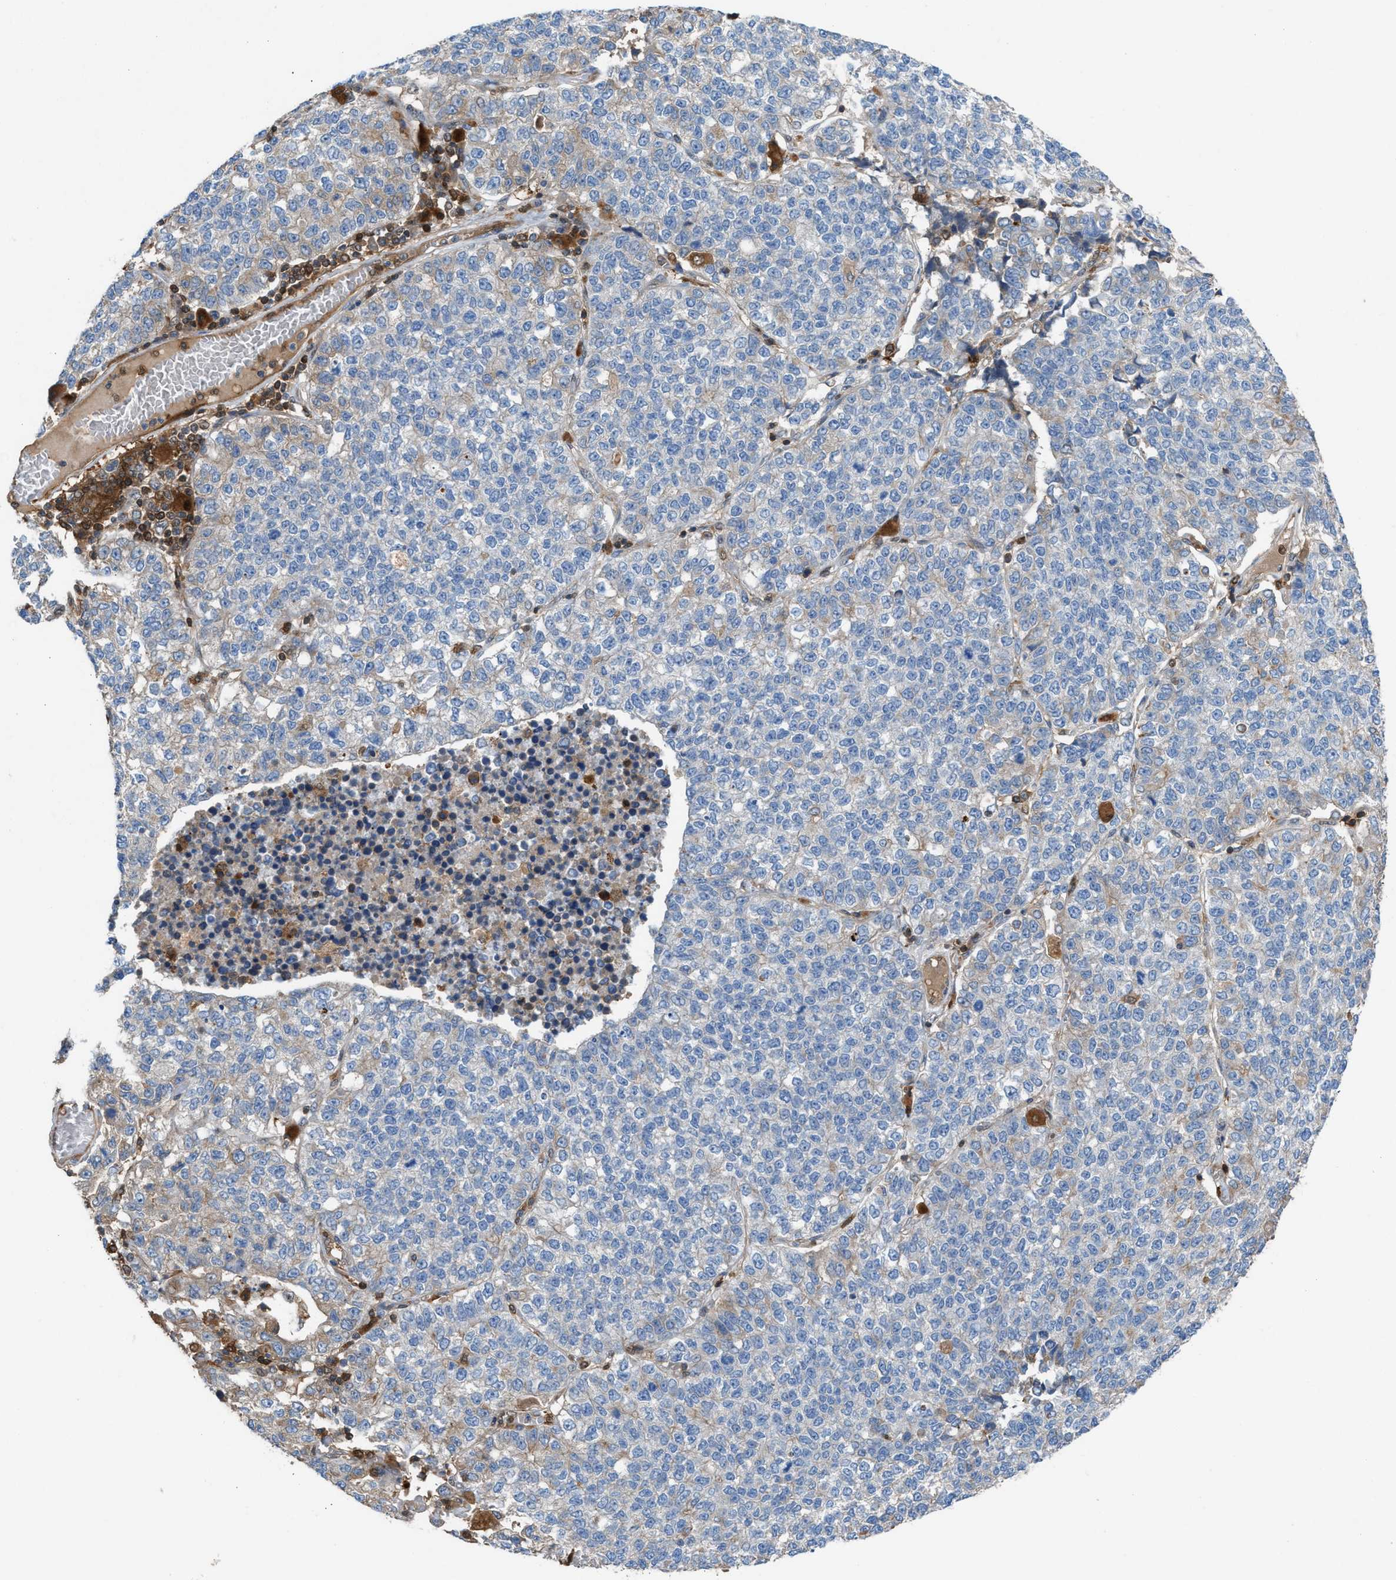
{"staining": {"intensity": "negative", "quantity": "none", "location": "none"}, "tissue": "lung cancer", "cell_type": "Tumor cells", "image_type": "cancer", "snomed": [{"axis": "morphology", "description": "Adenocarcinoma, NOS"}, {"axis": "topography", "description": "Lung"}], "caption": "An immunohistochemistry (IHC) histopathology image of lung cancer (adenocarcinoma) is shown. There is no staining in tumor cells of lung cancer (adenocarcinoma).", "gene": "TPK1", "patient": {"sex": "male", "age": 49}}